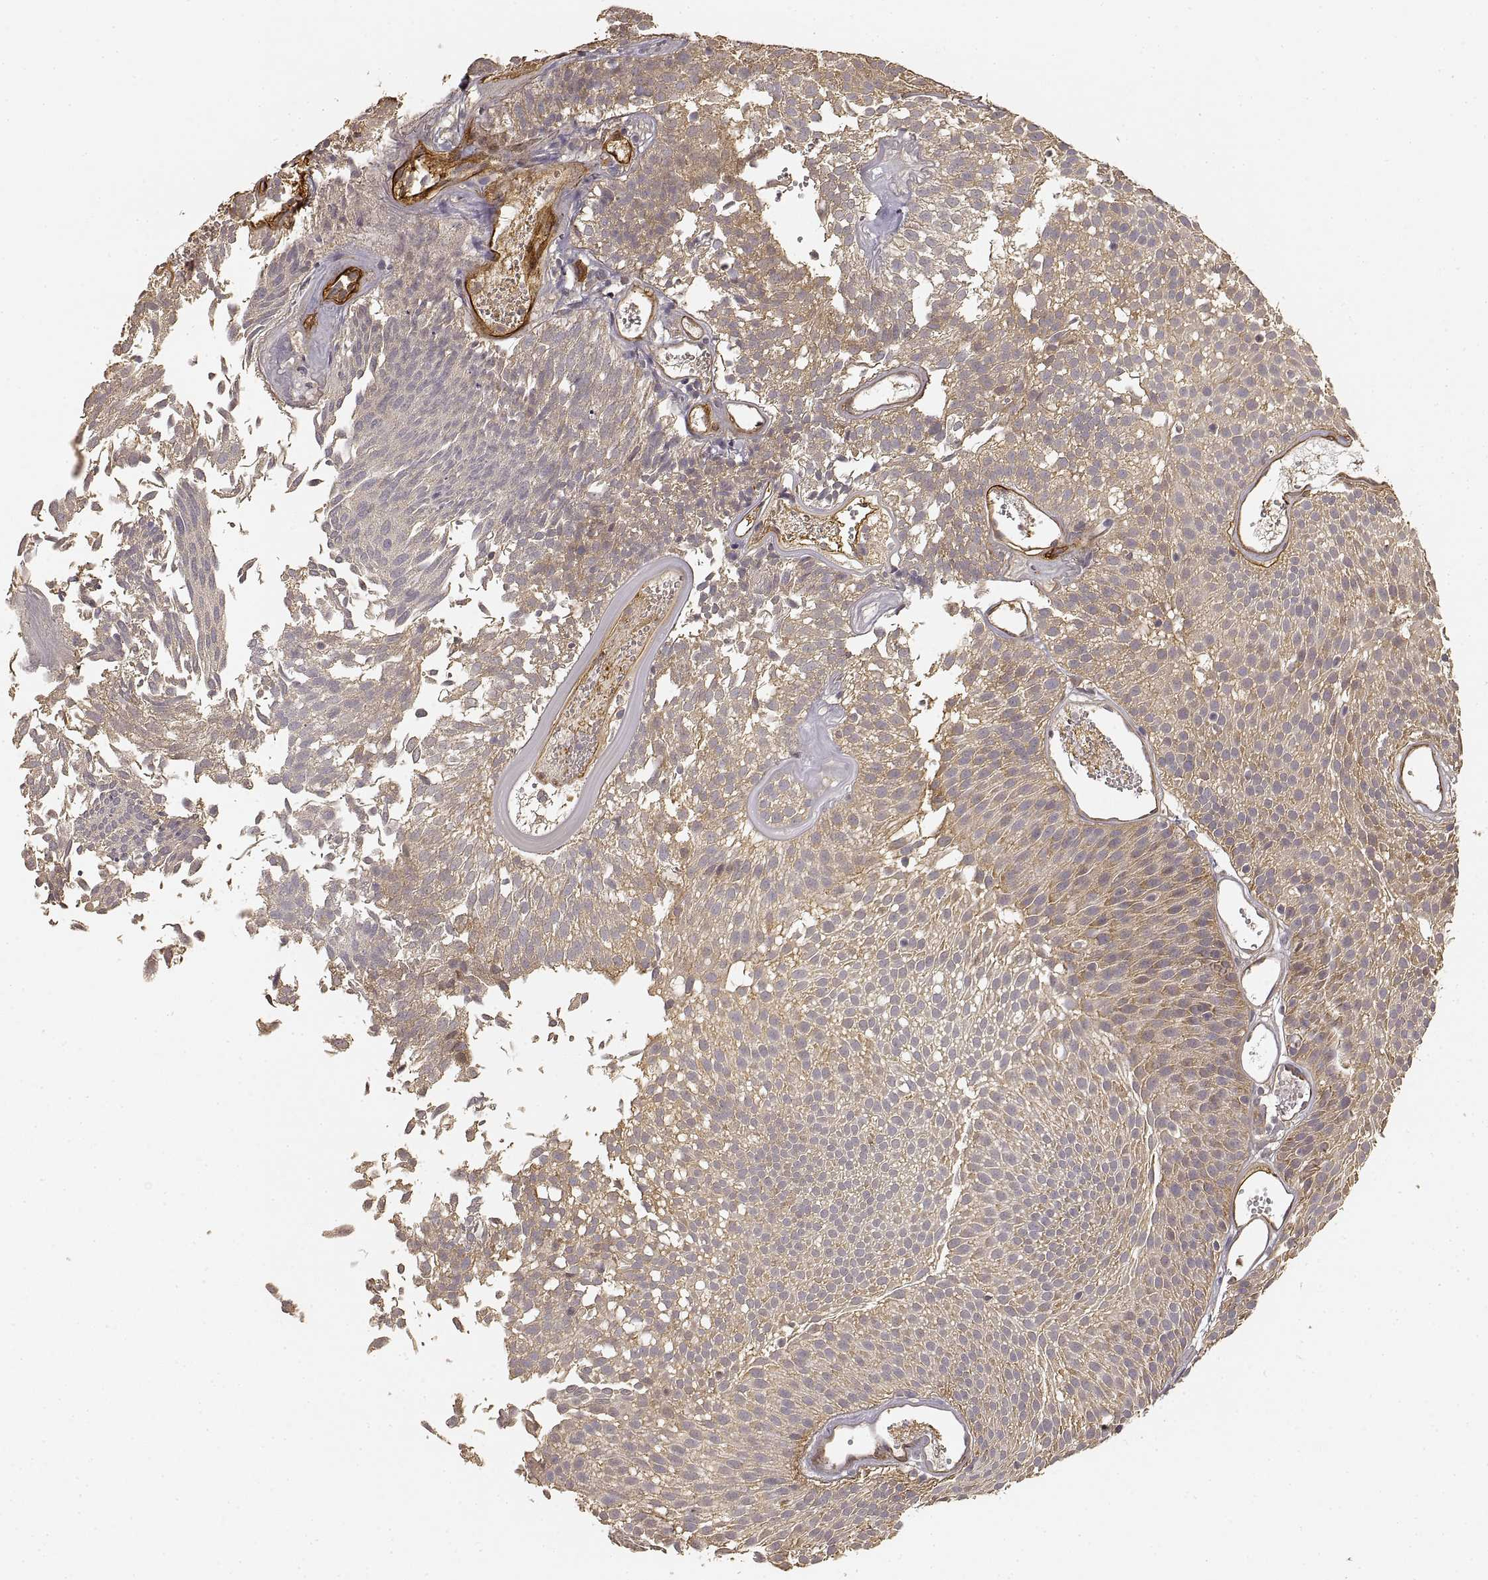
{"staining": {"intensity": "weak", "quantity": ">75%", "location": "cytoplasmic/membranous"}, "tissue": "urothelial cancer", "cell_type": "Tumor cells", "image_type": "cancer", "snomed": [{"axis": "morphology", "description": "Urothelial carcinoma, Low grade"}, {"axis": "topography", "description": "Urinary bladder"}], "caption": "Brown immunohistochemical staining in human urothelial carcinoma (low-grade) demonstrates weak cytoplasmic/membranous positivity in approximately >75% of tumor cells.", "gene": "LAMA4", "patient": {"sex": "male", "age": 52}}